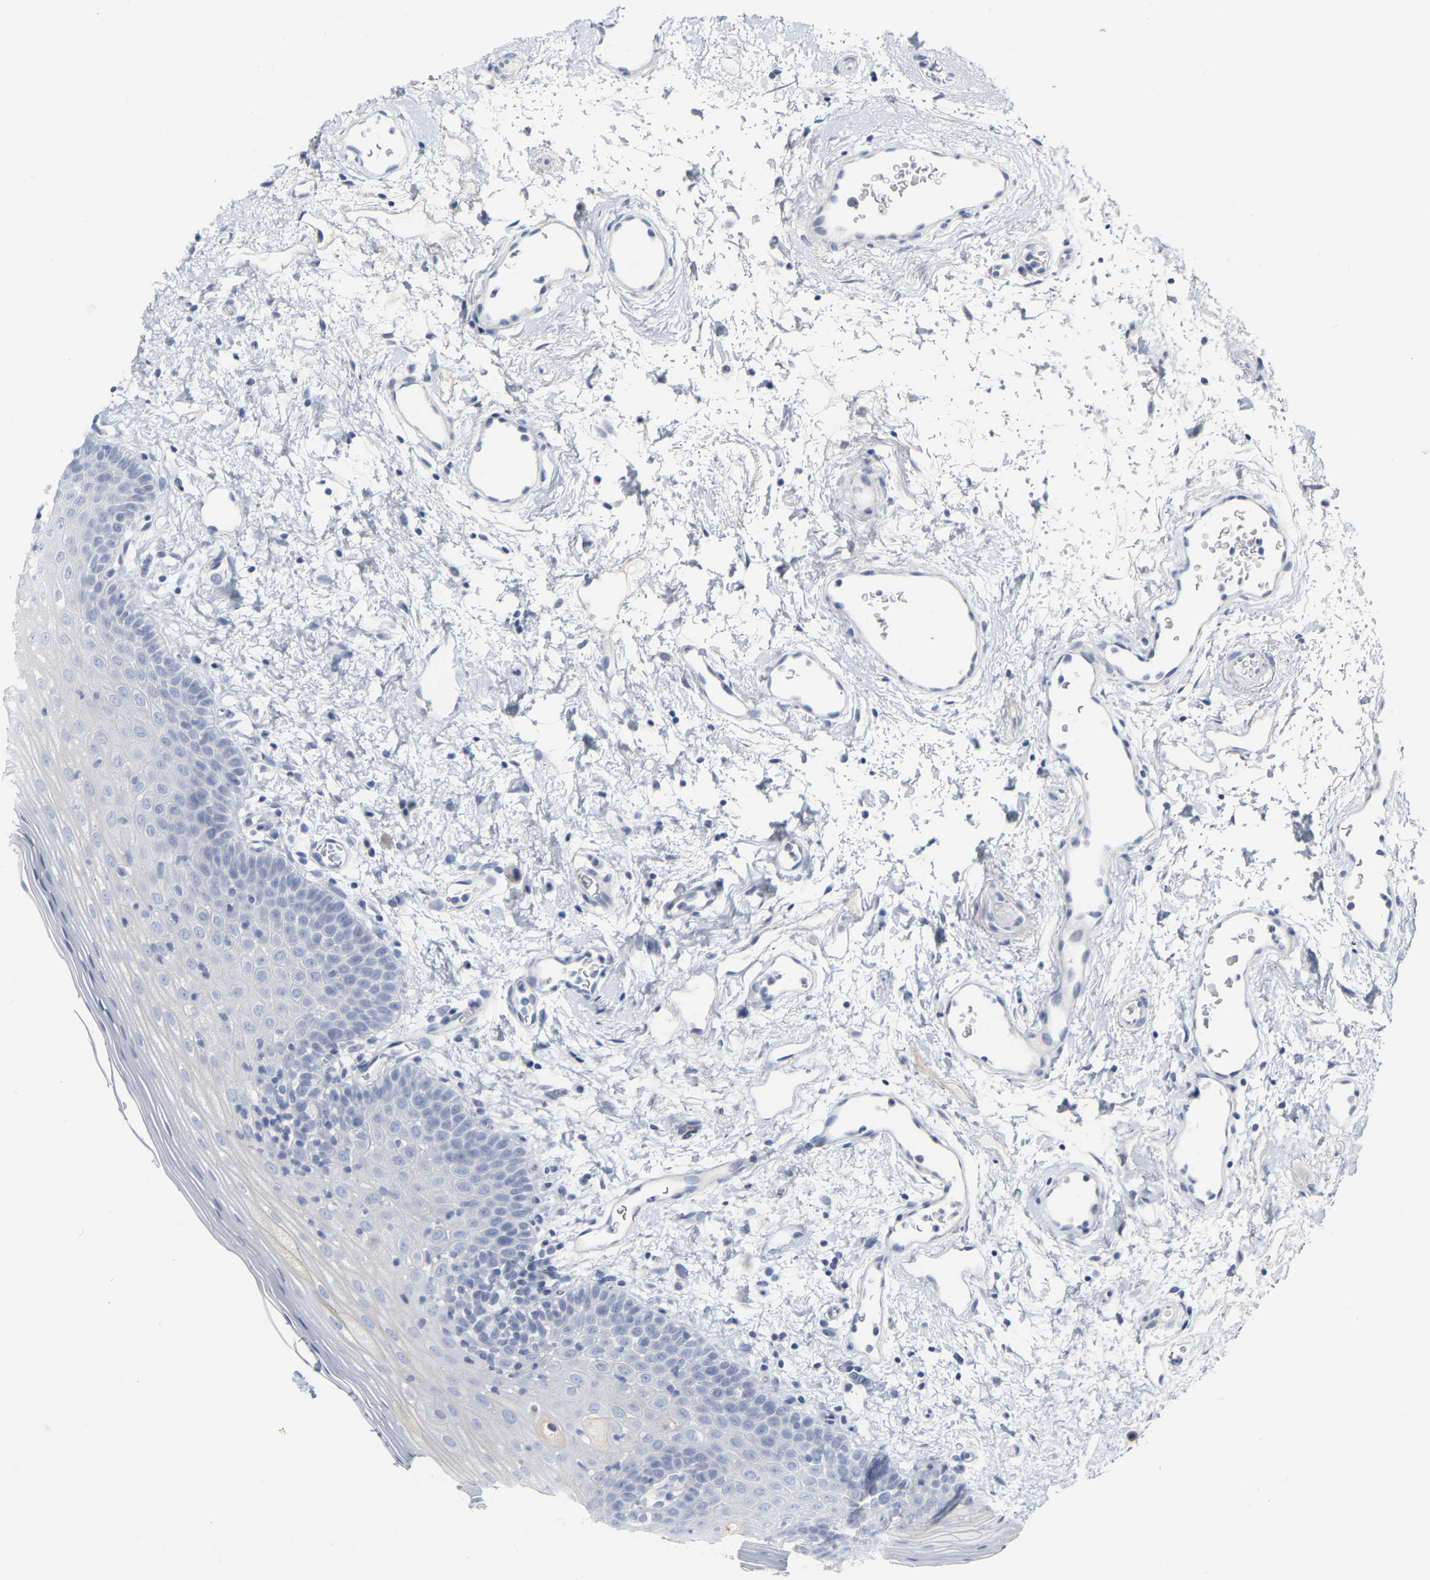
{"staining": {"intensity": "negative", "quantity": "none", "location": "none"}, "tissue": "oral mucosa", "cell_type": "Squamous epithelial cells", "image_type": "normal", "snomed": [{"axis": "morphology", "description": "Normal tissue, NOS"}, {"axis": "topography", "description": "Oral tissue"}], "caption": "An image of oral mucosa stained for a protein exhibits no brown staining in squamous epithelial cells. Brightfield microscopy of immunohistochemistry (IHC) stained with DAB (3,3'-diaminobenzidine) (brown) and hematoxylin (blue), captured at high magnification.", "gene": "GNAS", "patient": {"sex": "male", "age": 66}}